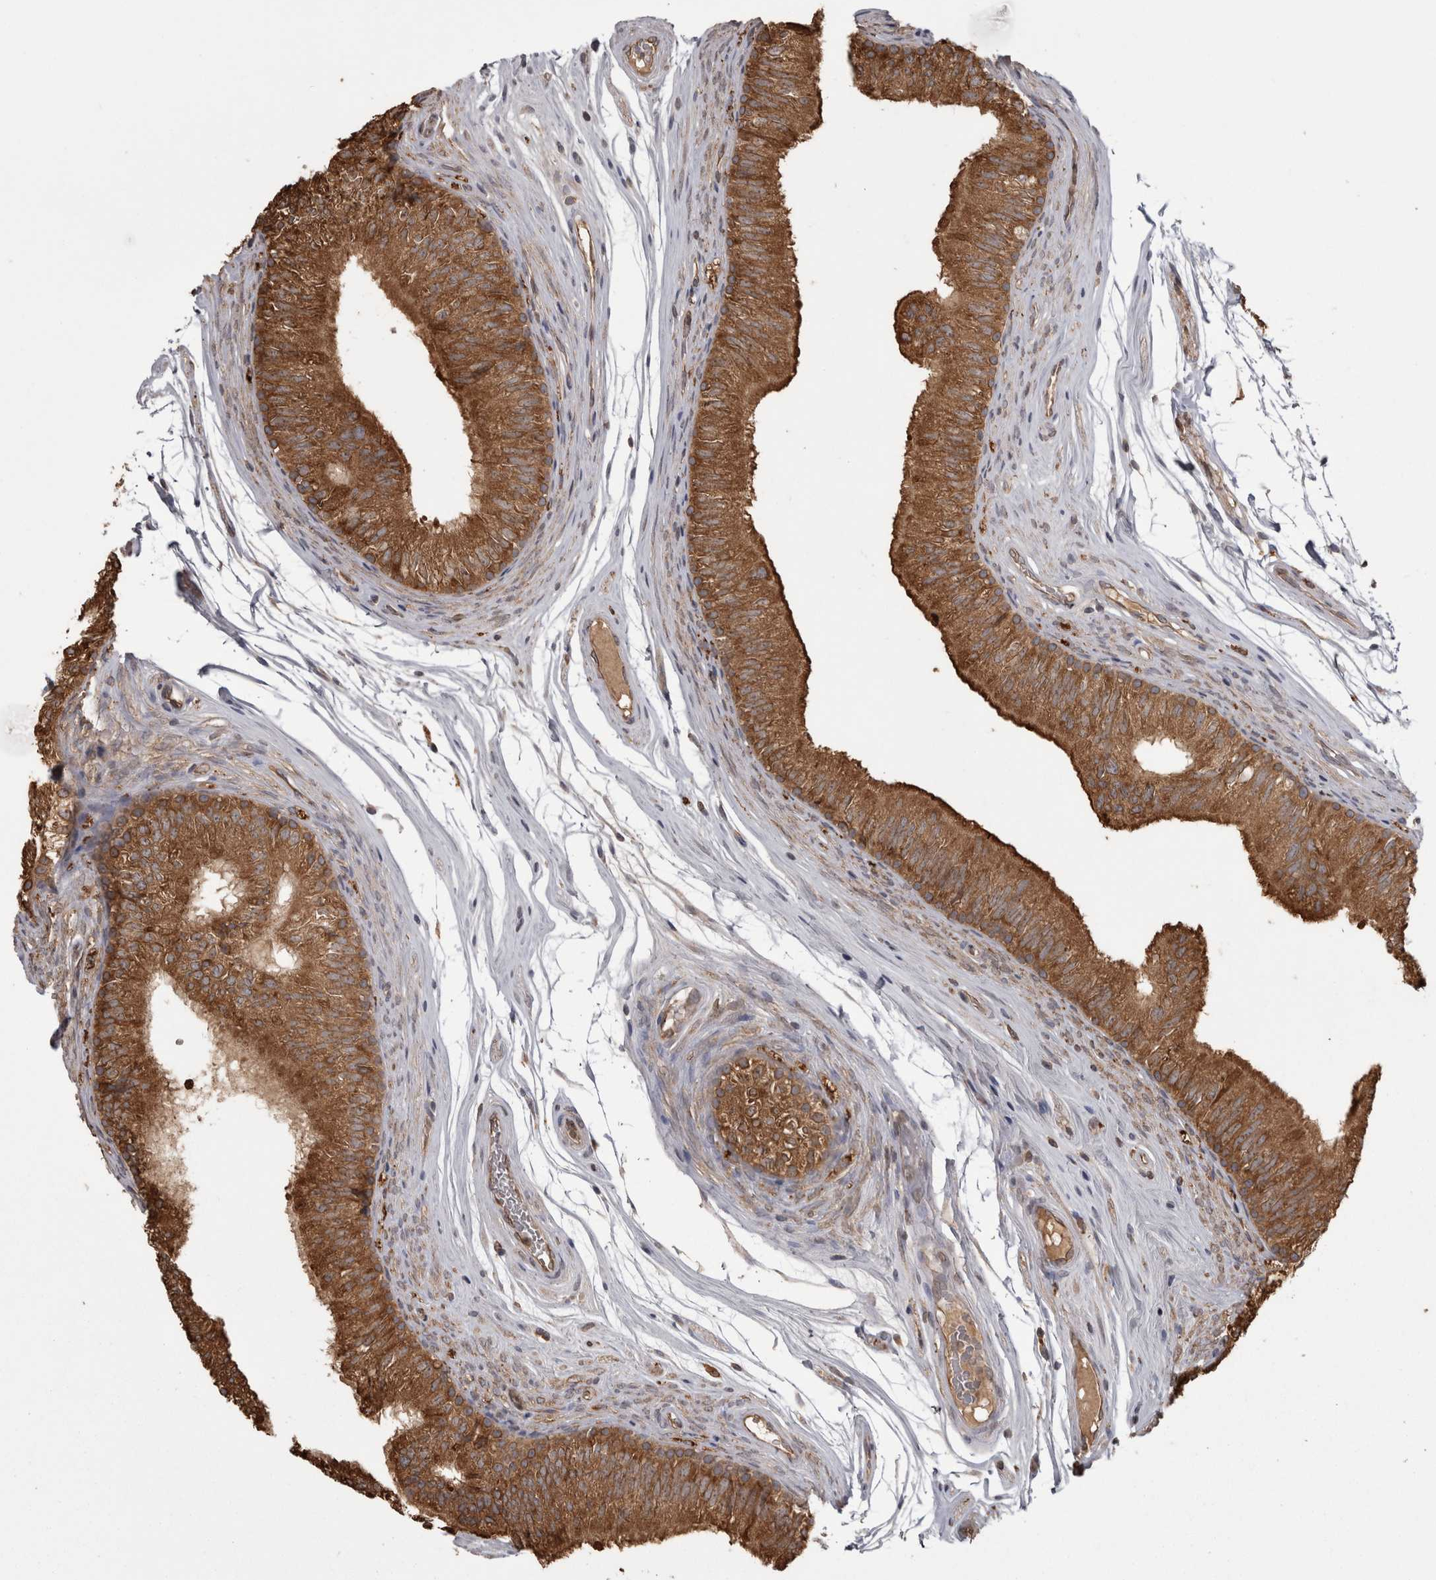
{"staining": {"intensity": "strong", "quantity": ">75%", "location": "cytoplasmic/membranous"}, "tissue": "epididymis", "cell_type": "Glandular cells", "image_type": "normal", "snomed": [{"axis": "morphology", "description": "Normal tissue, NOS"}, {"axis": "topography", "description": "Epididymis"}], "caption": "About >75% of glandular cells in unremarkable epididymis show strong cytoplasmic/membranous protein positivity as visualized by brown immunohistochemical staining.", "gene": "PON2", "patient": {"sex": "male", "age": 36}}